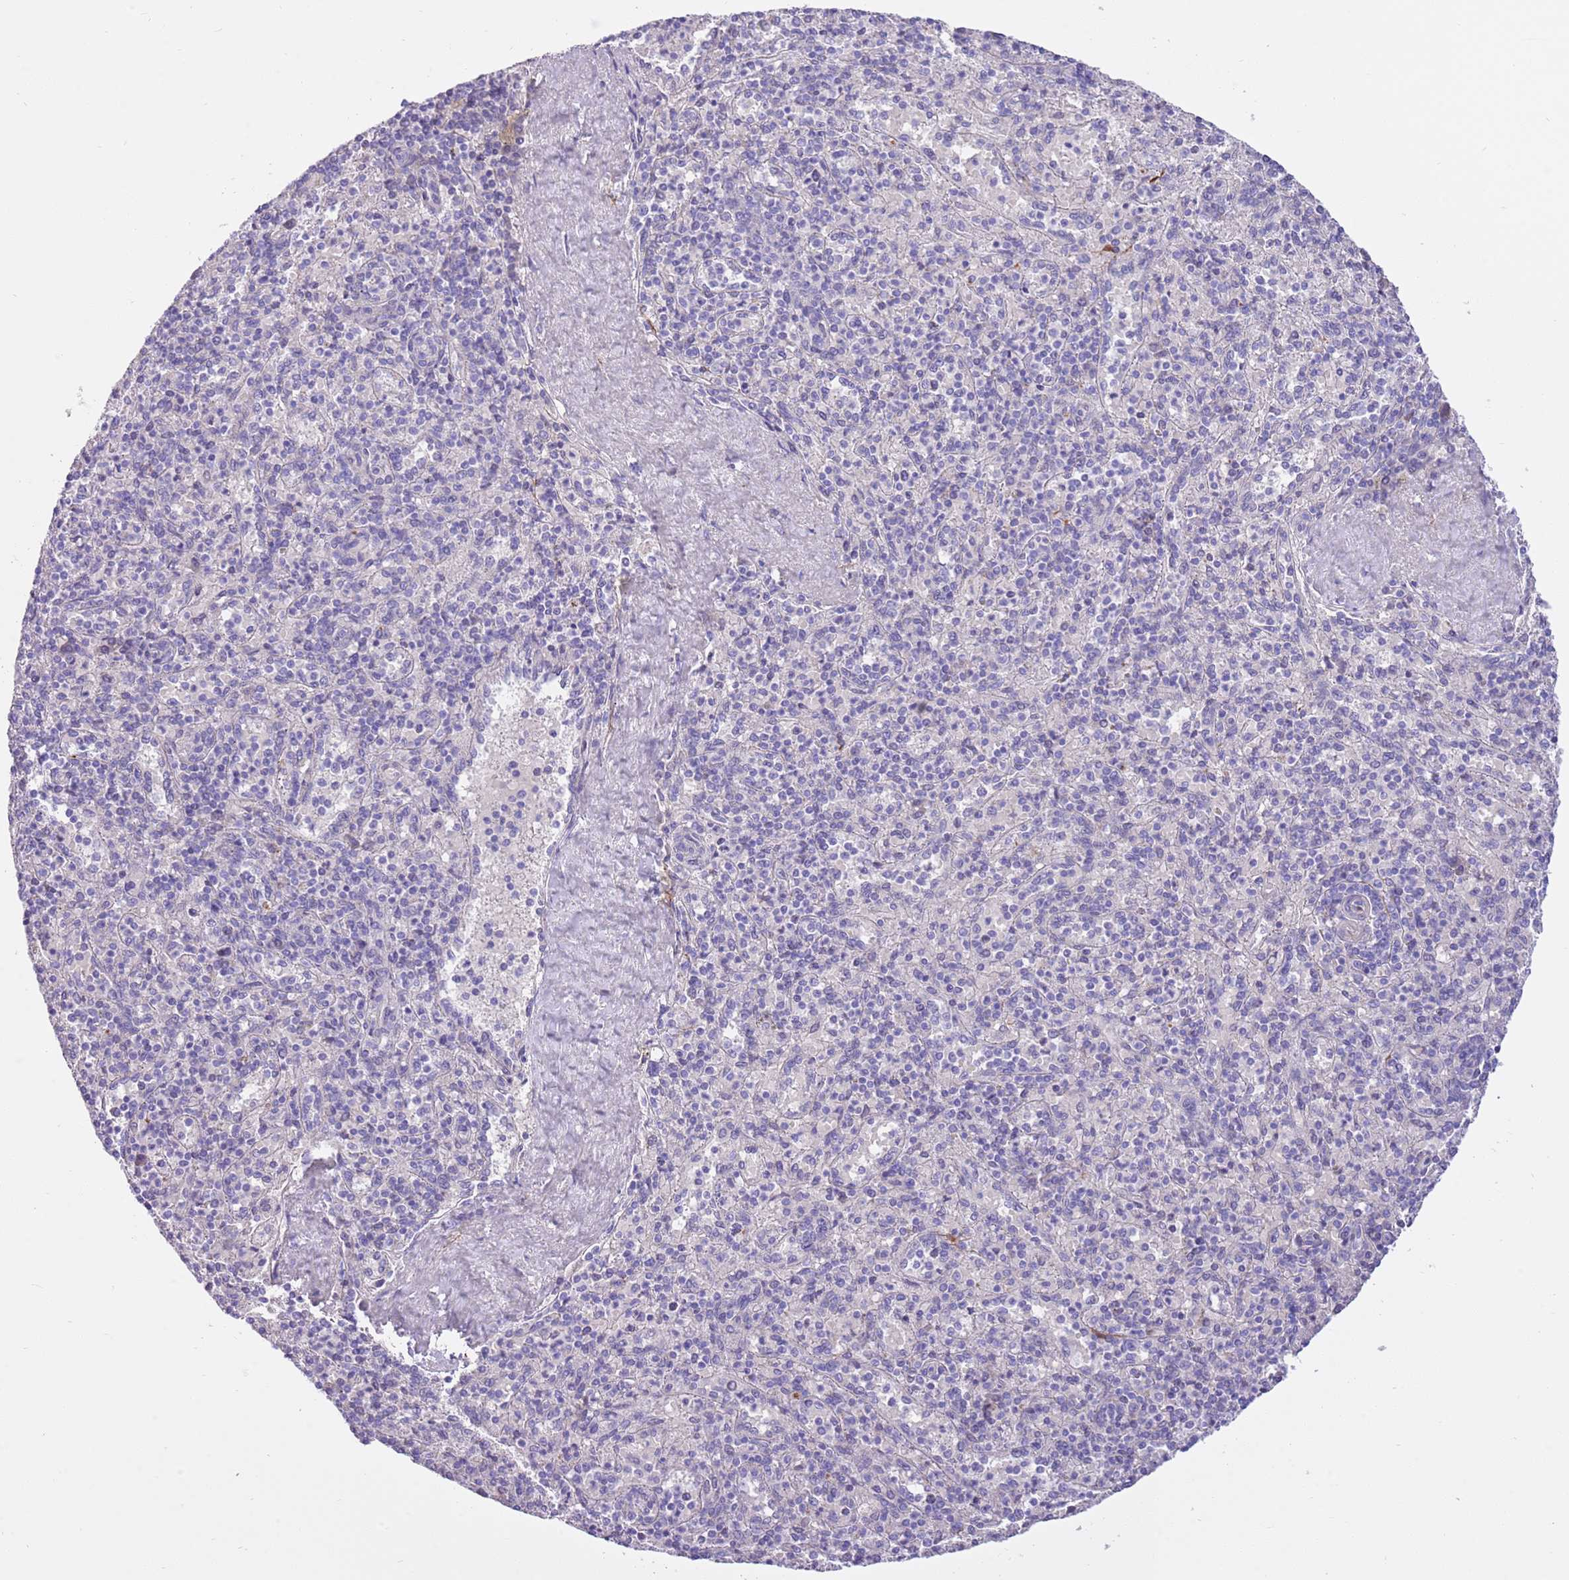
{"staining": {"intensity": "negative", "quantity": "none", "location": "none"}, "tissue": "spleen", "cell_type": "Cells in red pulp", "image_type": "normal", "snomed": [{"axis": "morphology", "description": "Normal tissue, NOS"}, {"axis": "topography", "description": "Spleen"}], "caption": "Cells in red pulp show no significant positivity in unremarkable spleen. The staining is performed using DAB (3,3'-diaminobenzidine) brown chromogen with nuclei counter-stained in using hematoxylin.", "gene": "SFTPA1", "patient": {"sex": "male", "age": 82}}